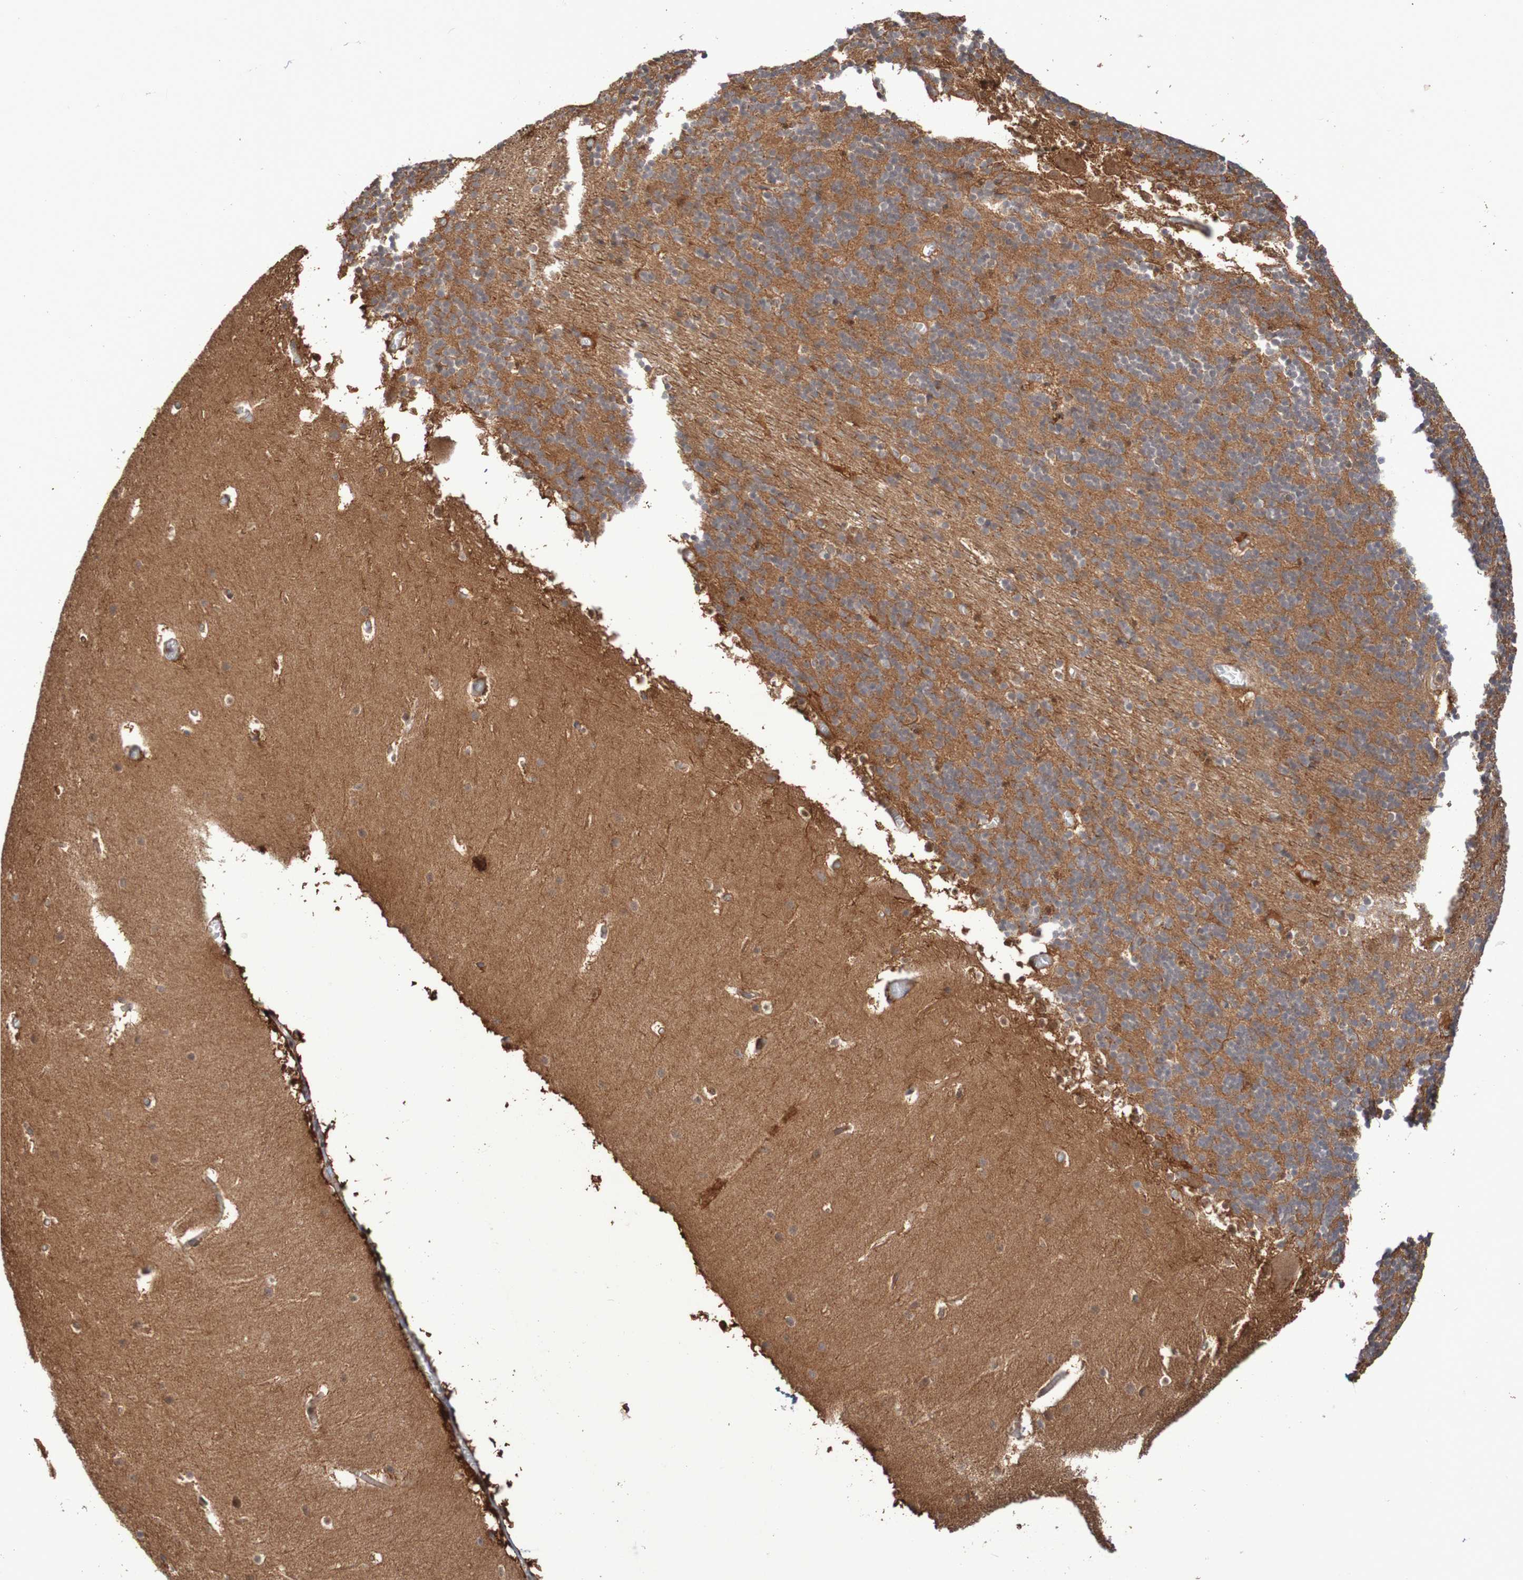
{"staining": {"intensity": "negative", "quantity": "none", "location": "none"}, "tissue": "cerebellum", "cell_type": "Cells in granular layer", "image_type": "normal", "snomed": [{"axis": "morphology", "description": "Normal tissue, NOS"}, {"axis": "topography", "description": "Cerebellum"}], "caption": "Immunohistochemical staining of unremarkable cerebellum reveals no significant staining in cells in granular layer.", "gene": "PHPT1", "patient": {"sex": "male", "age": 45}}